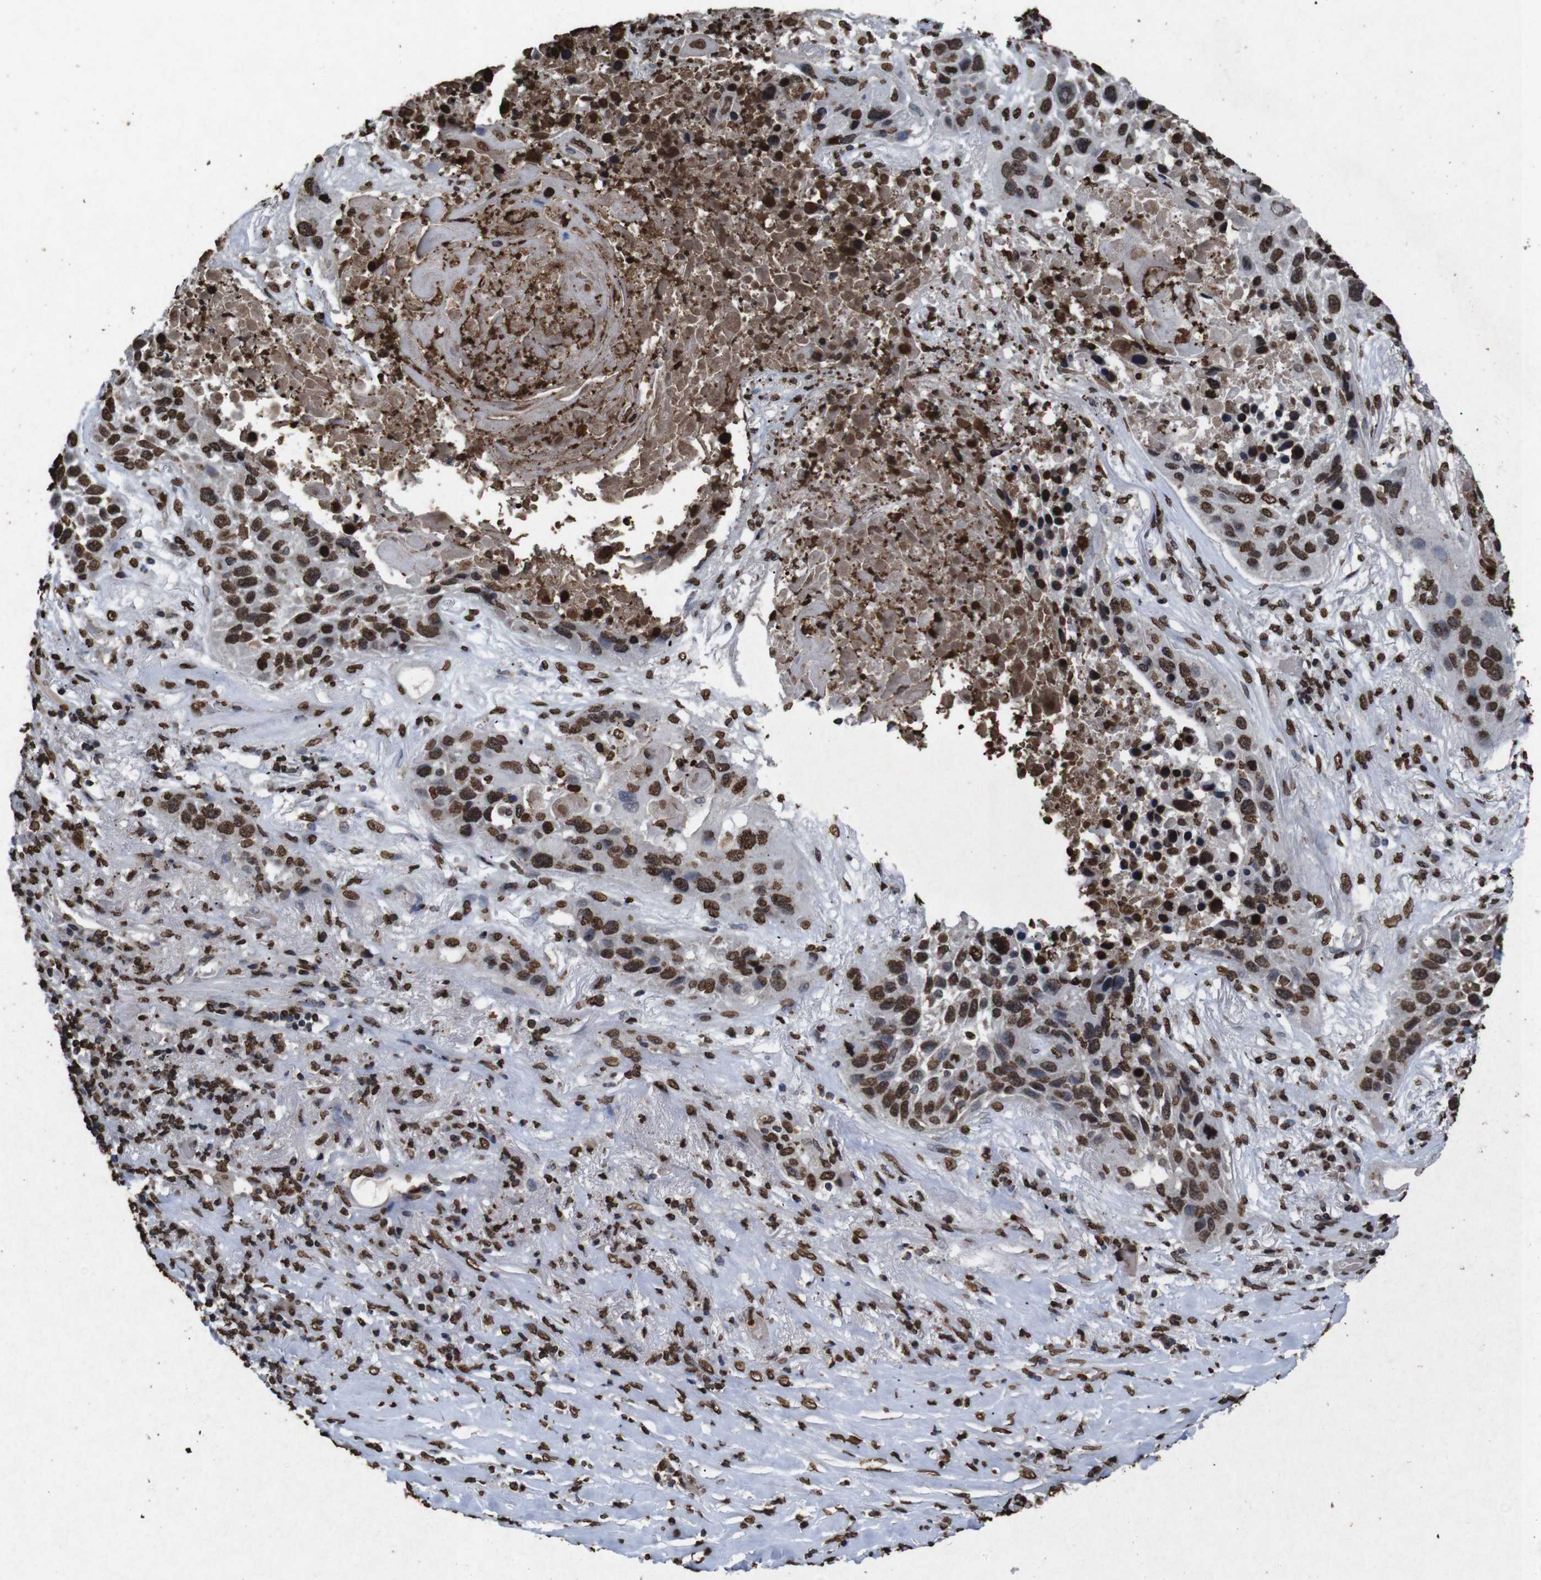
{"staining": {"intensity": "strong", "quantity": ">75%", "location": "nuclear"}, "tissue": "lung cancer", "cell_type": "Tumor cells", "image_type": "cancer", "snomed": [{"axis": "morphology", "description": "Squamous cell carcinoma, NOS"}, {"axis": "topography", "description": "Lung"}], "caption": "DAB (3,3'-diaminobenzidine) immunohistochemical staining of lung cancer demonstrates strong nuclear protein expression in approximately >75% of tumor cells. (DAB = brown stain, brightfield microscopy at high magnification).", "gene": "MDM2", "patient": {"sex": "male", "age": 57}}